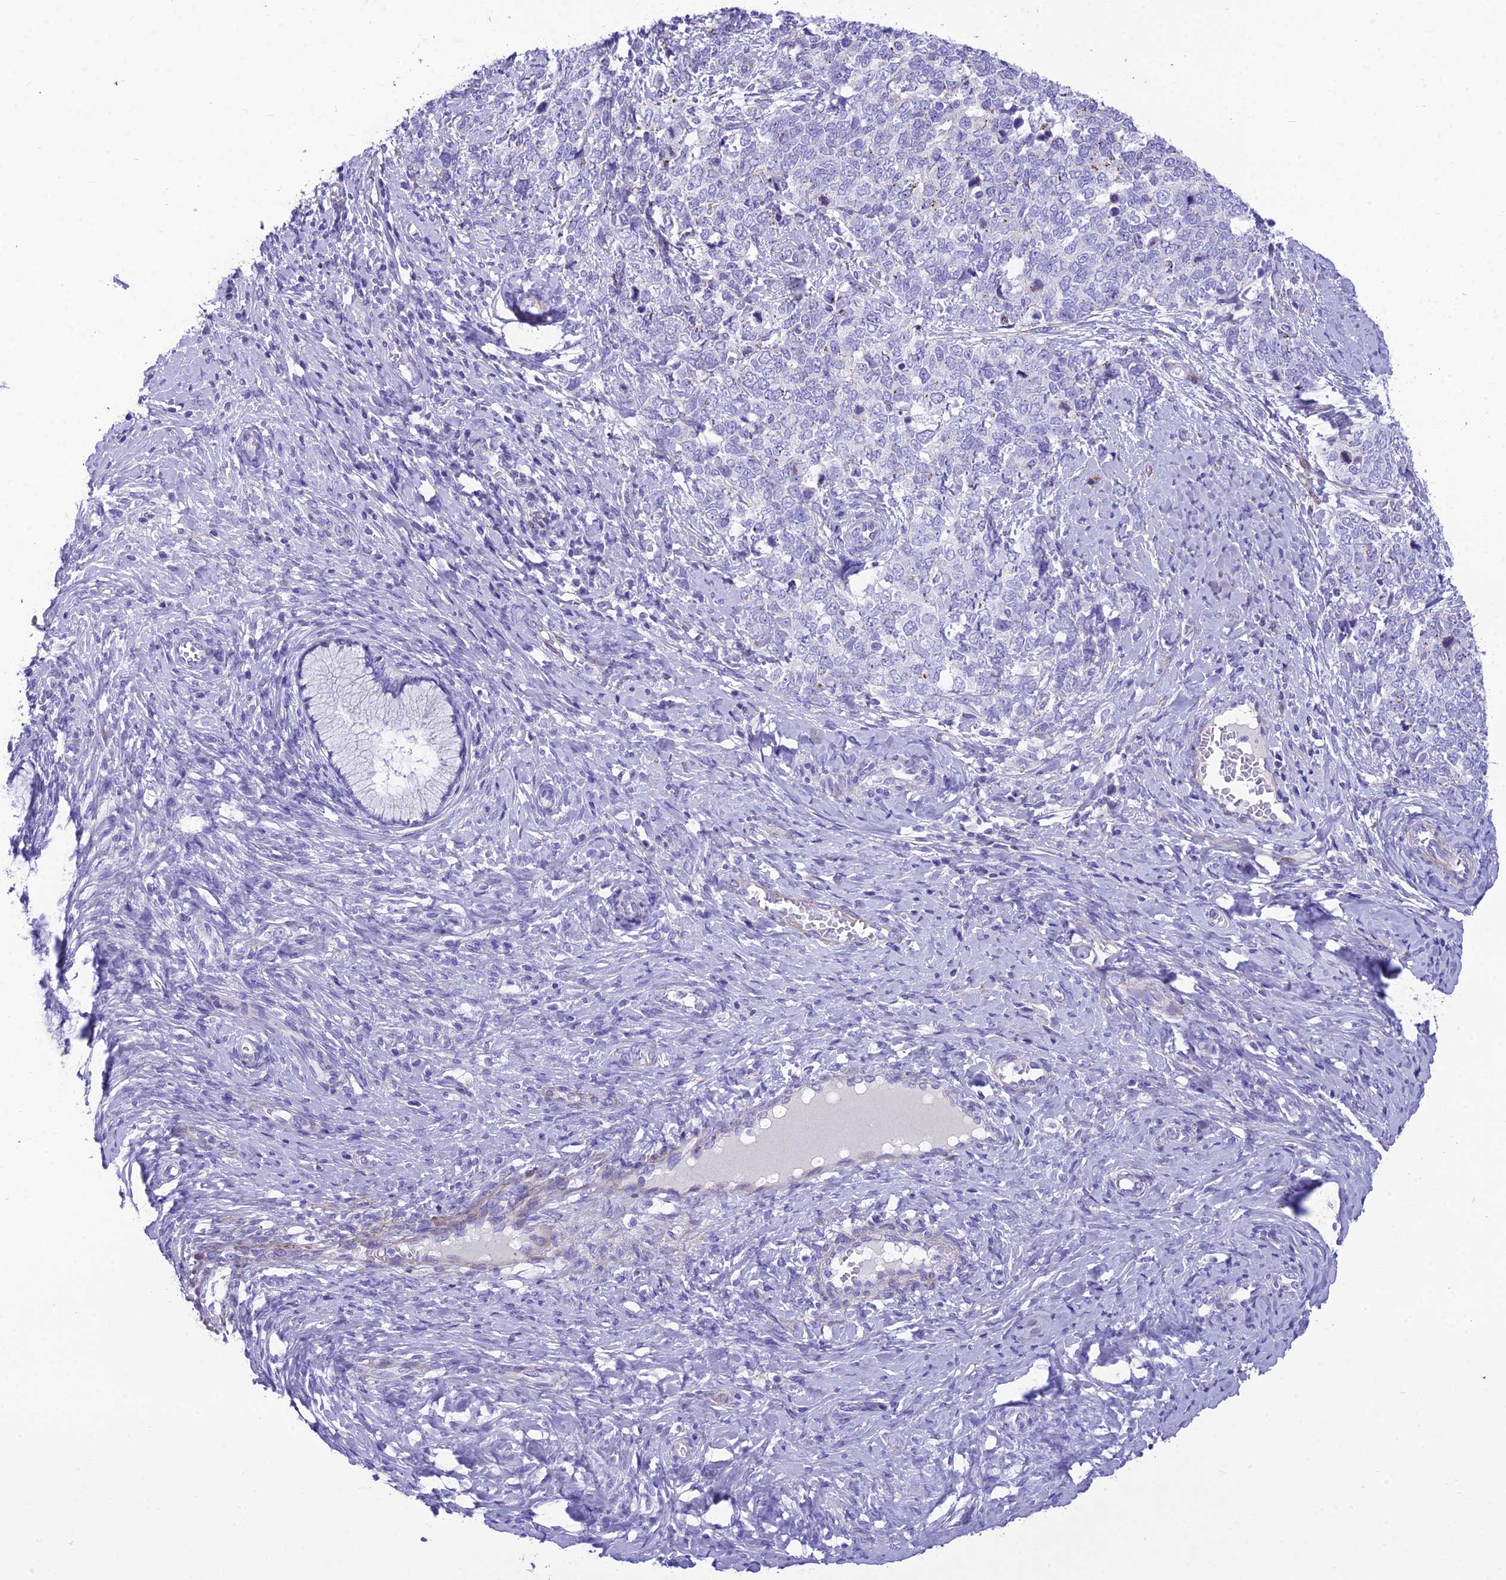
{"staining": {"intensity": "moderate", "quantity": "<25%", "location": "cytoplasmic/membranous"}, "tissue": "cervical cancer", "cell_type": "Tumor cells", "image_type": "cancer", "snomed": [{"axis": "morphology", "description": "Squamous cell carcinoma, NOS"}, {"axis": "topography", "description": "Cervix"}], "caption": "Immunohistochemistry (DAB) staining of human cervical cancer (squamous cell carcinoma) demonstrates moderate cytoplasmic/membranous protein staining in about <25% of tumor cells.", "gene": "GFRA1", "patient": {"sex": "female", "age": 63}}